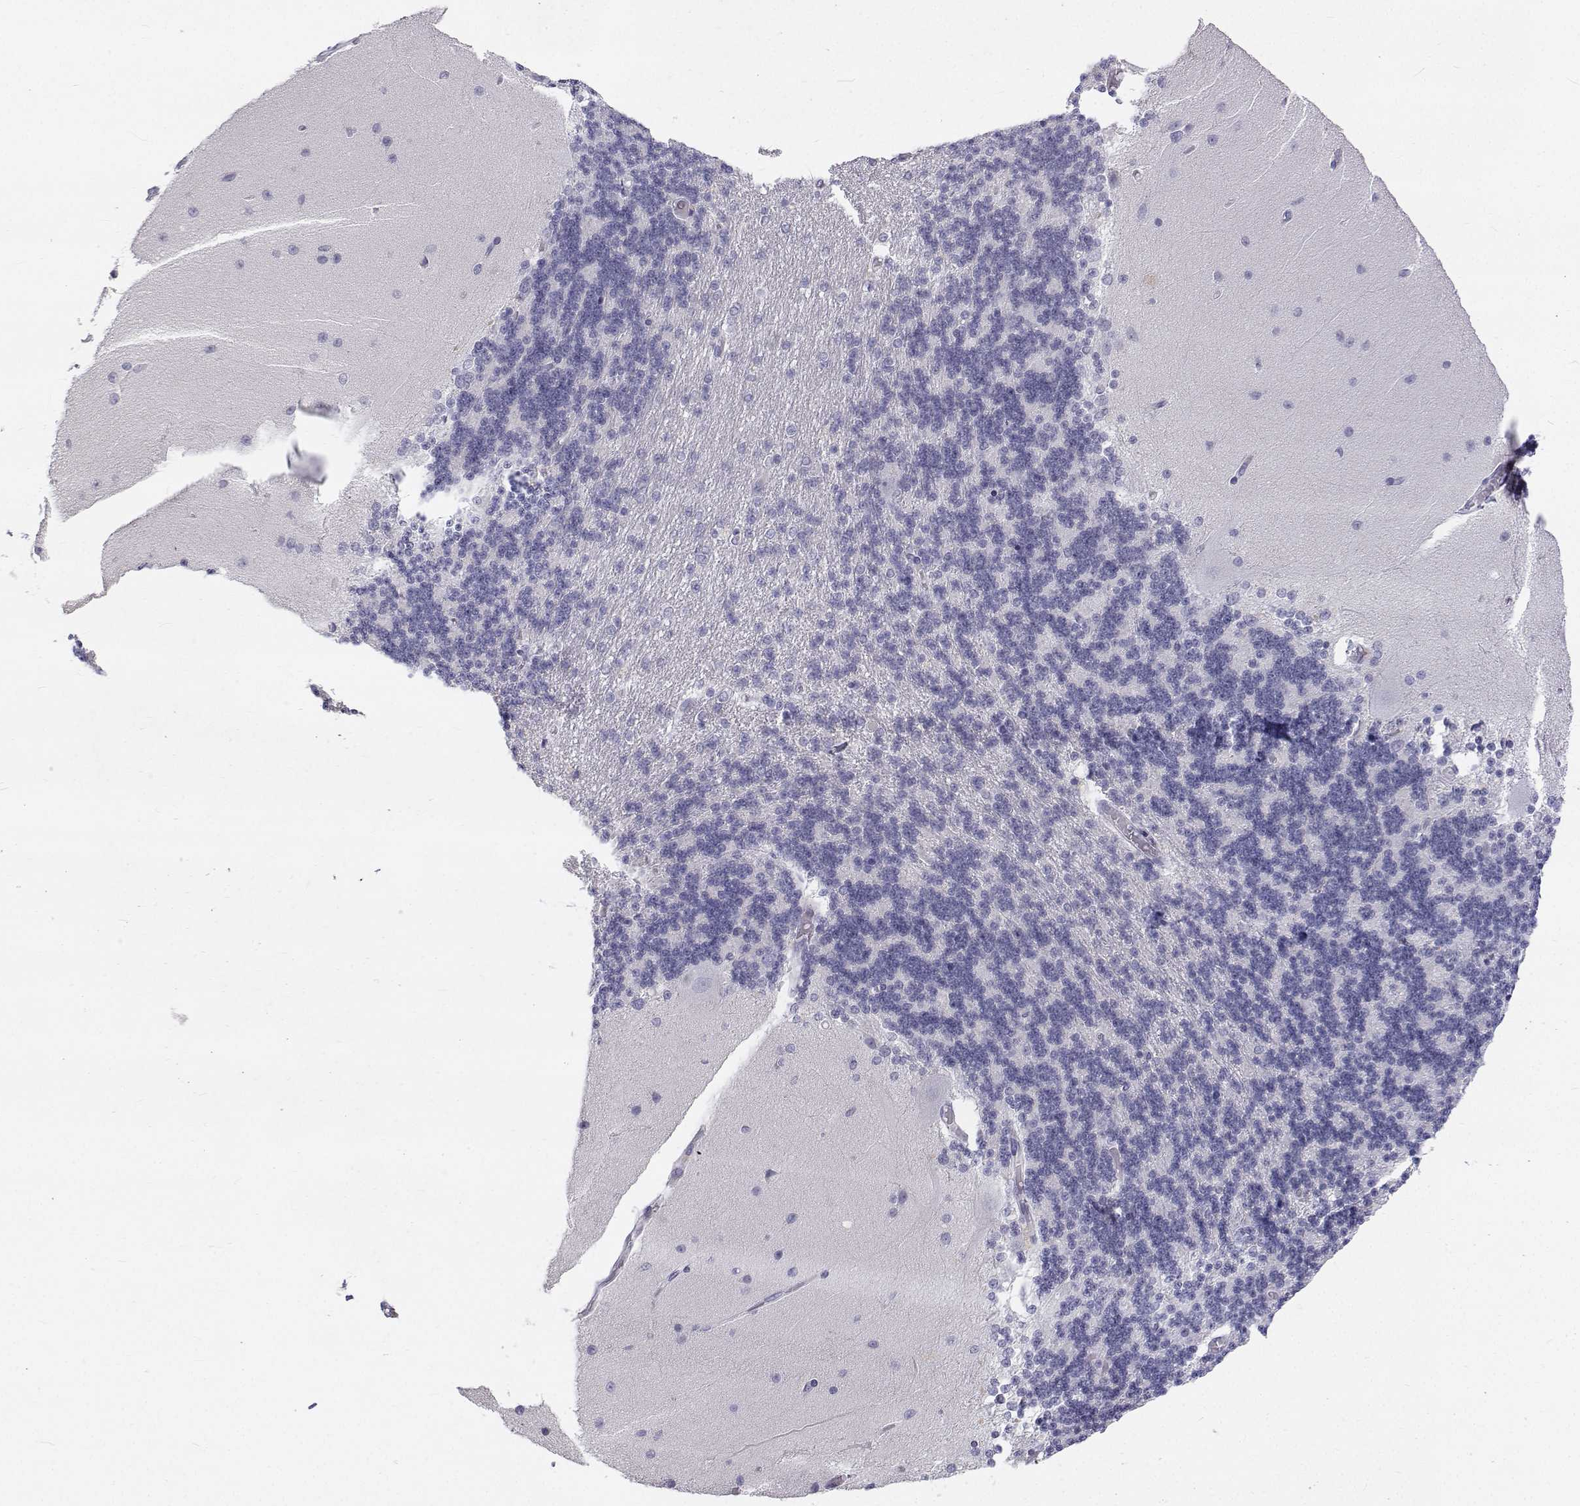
{"staining": {"intensity": "negative", "quantity": "none", "location": "none"}, "tissue": "cerebellum", "cell_type": "Cells in granular layer", "image_type": "normal", "snomed": [{"axis": "morphology", "description": "Normal tissue, NOS"}, {"axis": "topography", "description": "Cerebellum"}], "caption": "The image shows no staining of cells in granular layer in unremarkable cerebellum.", "gene": "NCR2", "patient": {"sex": "female", "age": 54}}